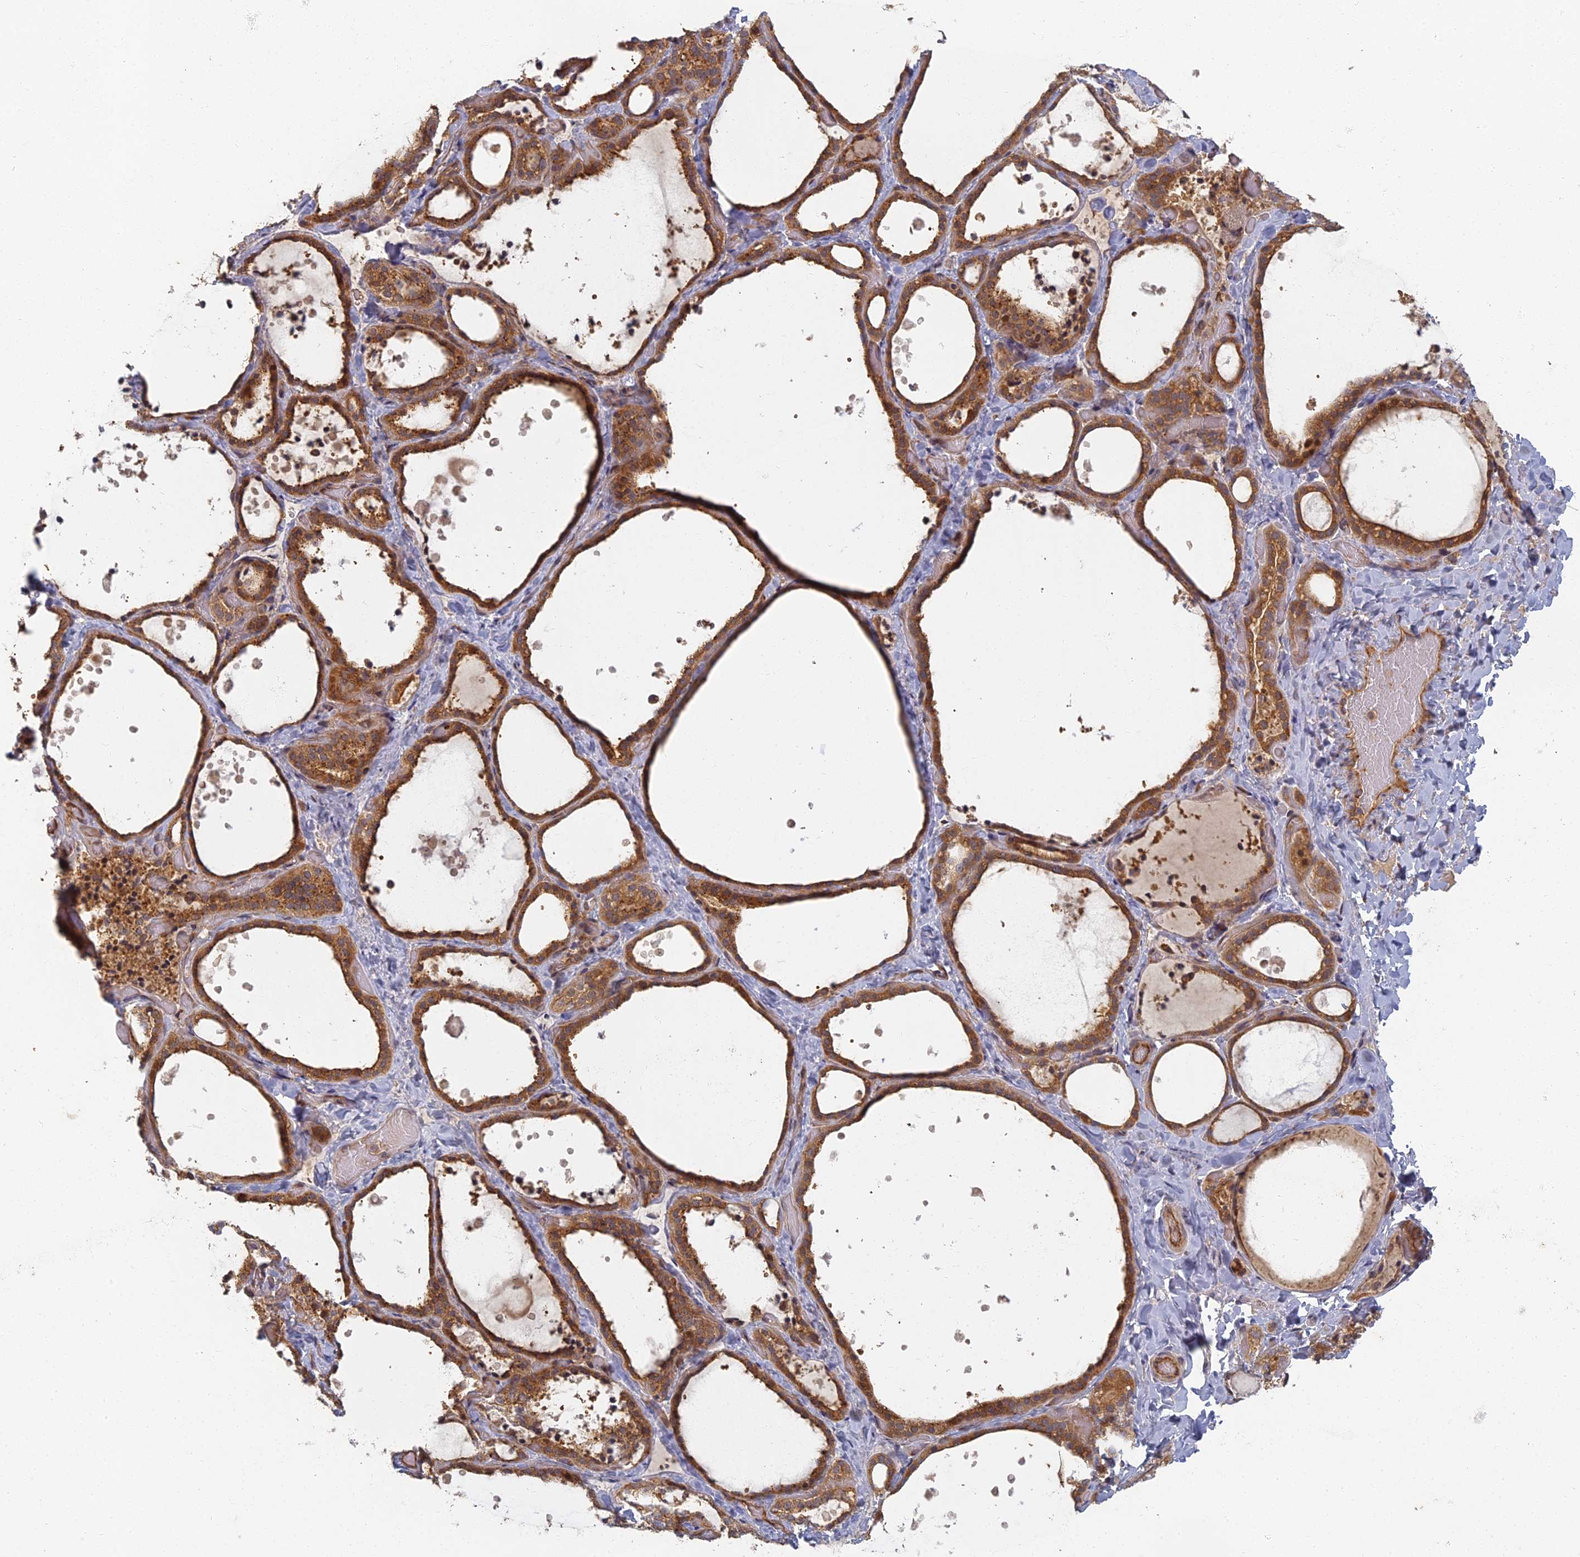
{"staining": {"intensity": "strong", "quantity": ">75%", "location": "cytoplasmic/membranous"}, "tissue": "thyroid gland", "cell_type": "Glandular cells", "image_type": "normal", "snomed": [{"axis": "morphology", "description": "Normal tissue, NOS"}, {"axis": "topography", "description": "Thyroid gland"}], "caption": "Protein expression by IHC reveals strong cytoplasmic/membranous expression in approximately >75% of glandular cells in benign thyroid gland.", "gene": "INO80D", "patient": {"sex": "female", "age": 44}}